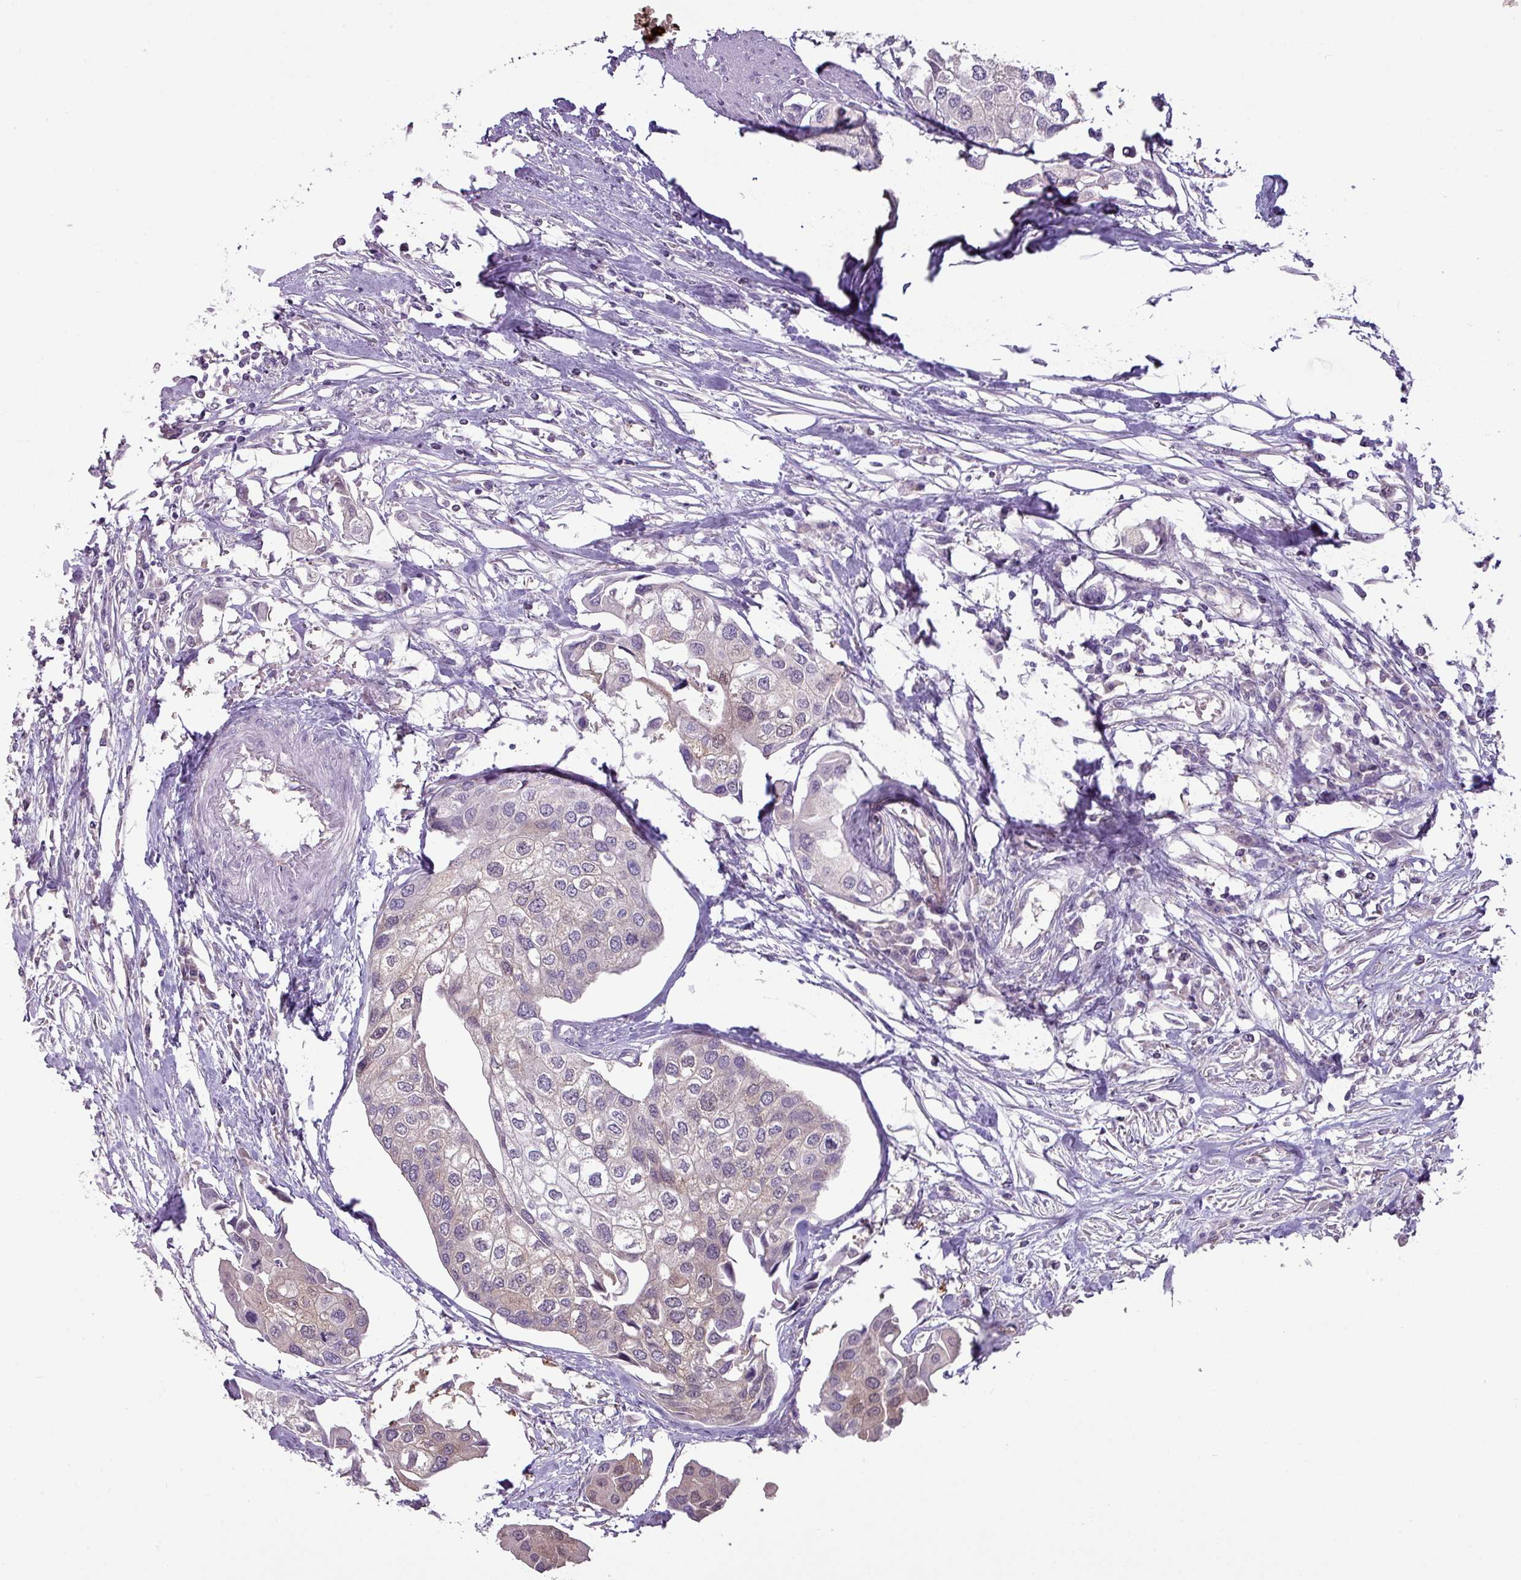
{"staining": {"intensity": "negative", "quantity": "none", "location": "none"}, "tissue": "urothelial cancer", "cell_type": "Tumor cells", "image_type": "cancer", "snomed": [{"axis": "morphology", "description": "Urothelial carcinoma, High grade"}, {"axis": "topography", "description": "Urinary bladder"}], "caption": "Immunohistochemical staining of human urothelial carcinoma (high-grade) displays no significant expression in tumor cells. (Stains: DAB (3,3'-diaminobenzidine) immunohistochemistry with hematoxylin counter stain, Microscopy: brightfield microscopy at high magnification).", "gene": "TTLL12", "patient": {"sex": "male", "age": 64}}